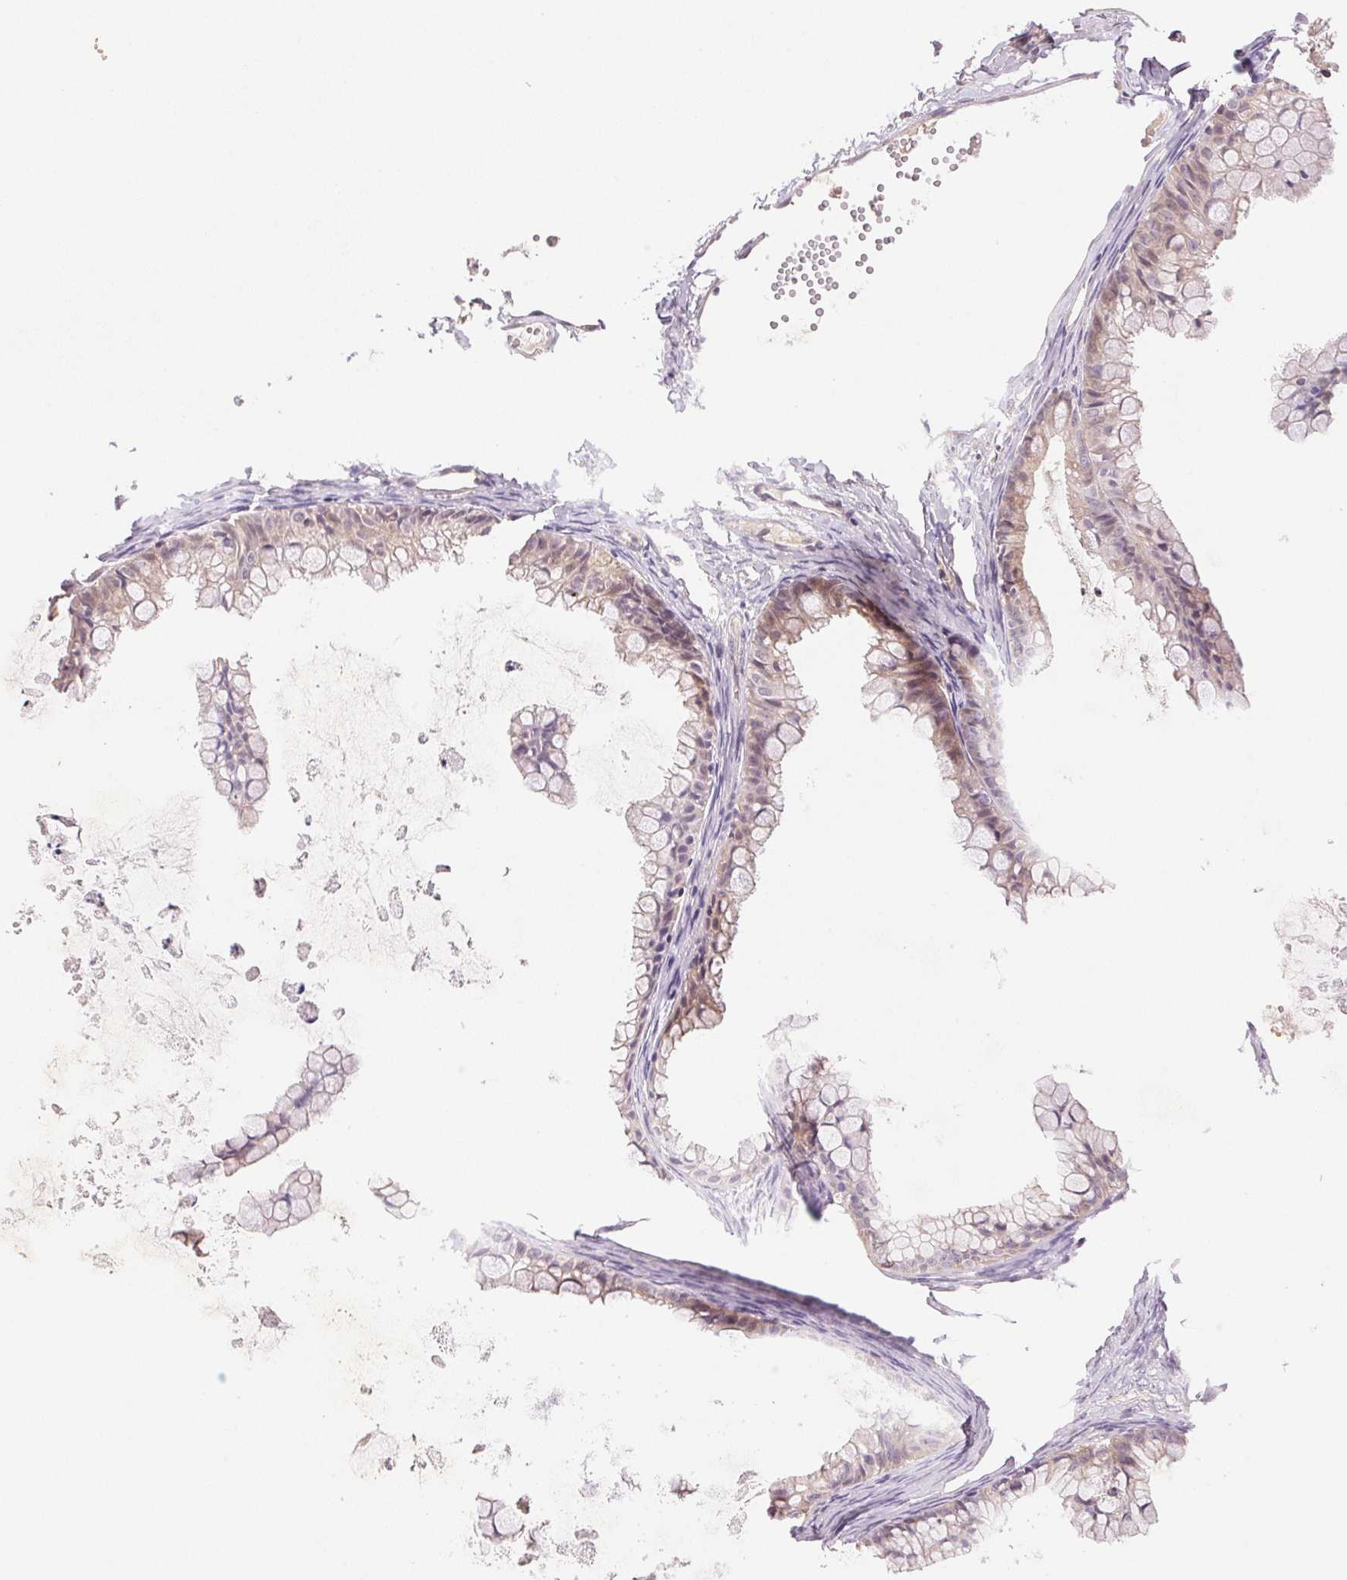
{"staining": {"intensity": "weak", "quantity": "25%-75%", "location": "cytoplasmic/membranous,nuclear"}, "tissue": "ovarian cancer", "cell_type": "Tumor cells", "image_type": "cancer", "snomed": [{"axis": "morphology", "description": "Cystadenocarcinoma, mucinous, NOS"}, {"axis": "topography", "description": "Ovary"}], "caption": "The micrograph demonstrates immunohistochemical staining of ovarian mucinous cystadenocarcinoma. There is weak cytoplasmic/membranous and nuclear positivity is present in about 25%-75% of tumor cells. The staining is performed using DAB brown chromogen to label protein expression. The nuclei are counter-stained blue using hematoxylin.", "gene": "BNIP5", "patient": {"sex": "female", "age": 35}}